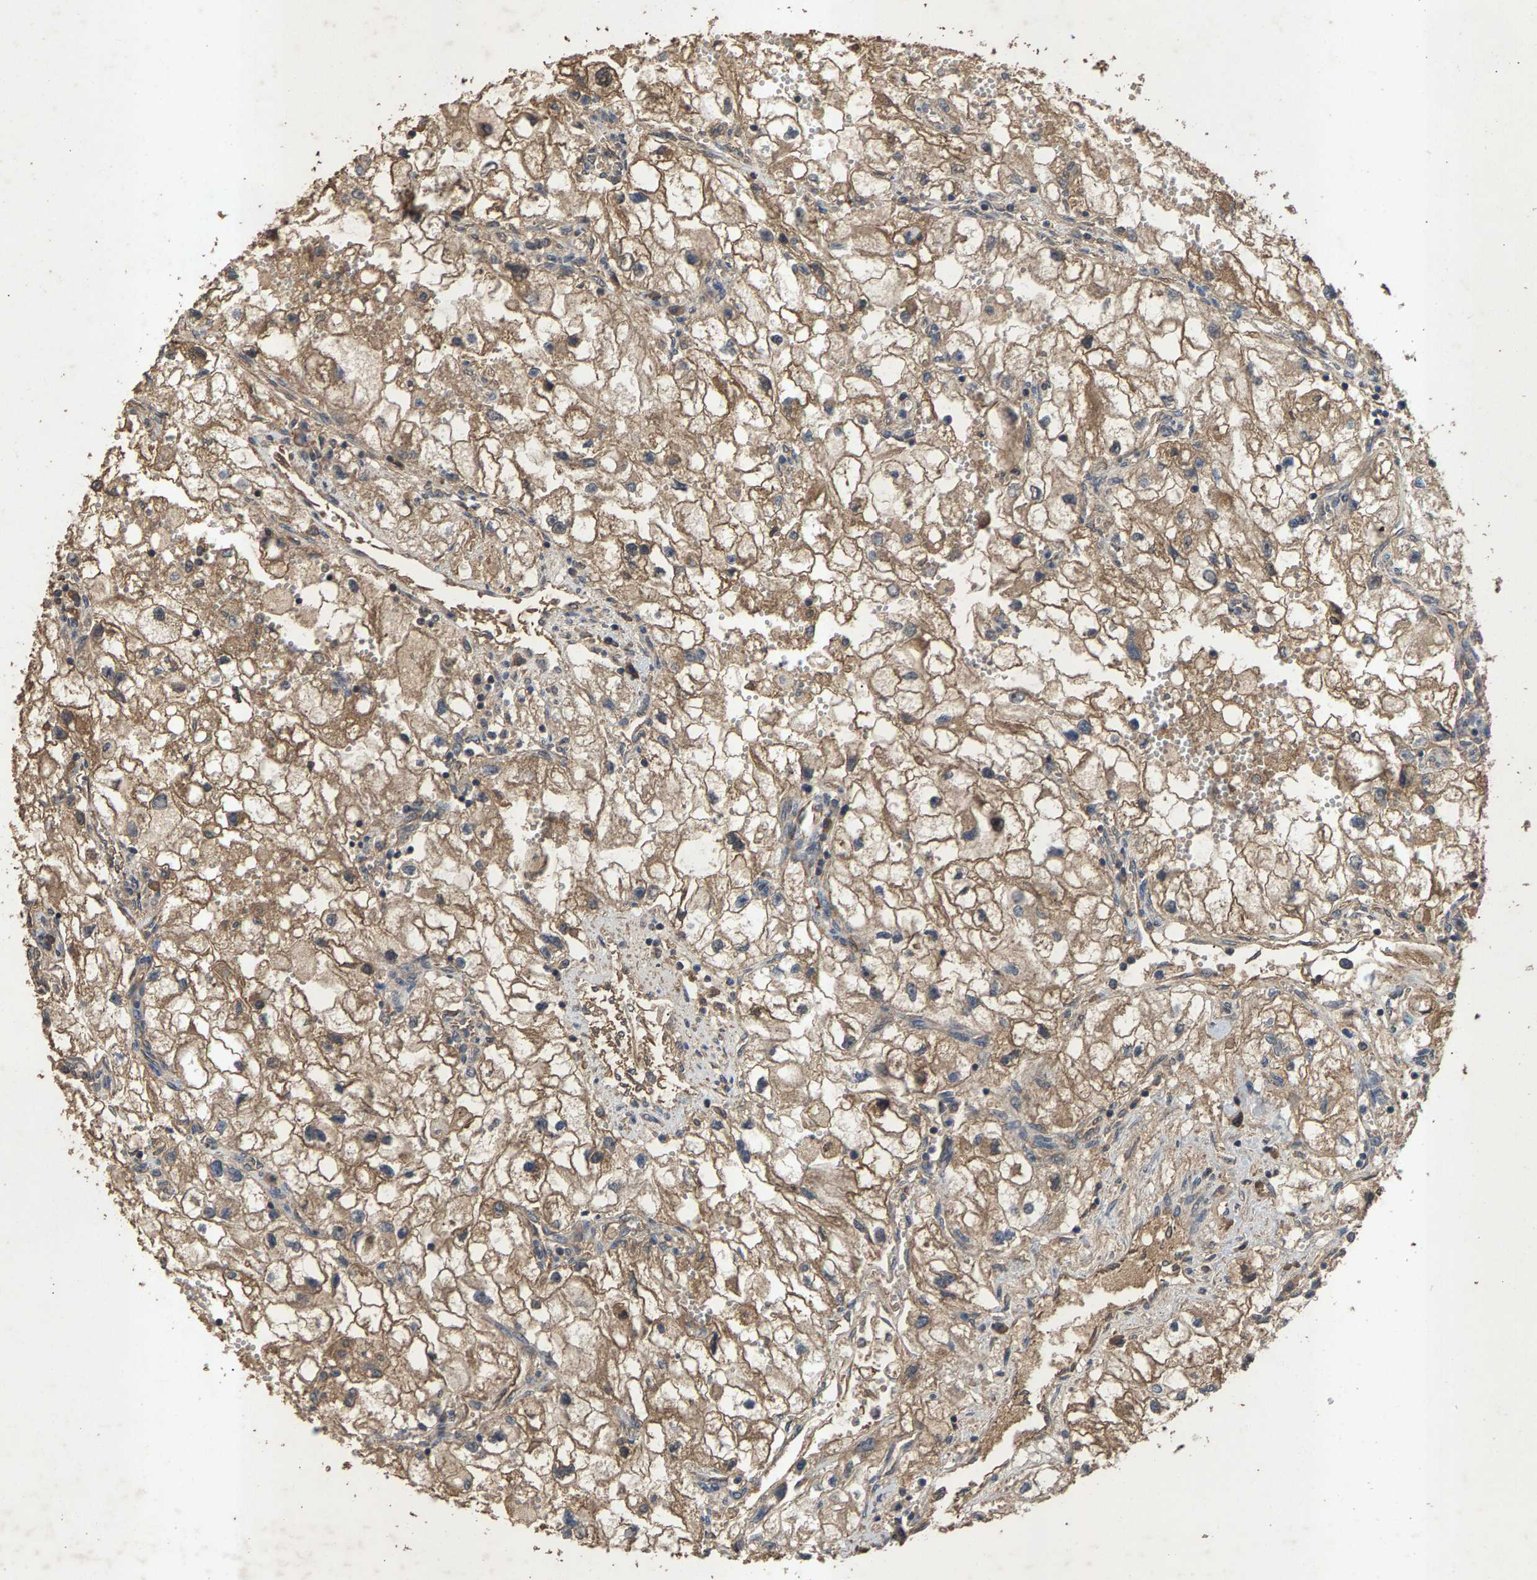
{"staining": {"intensity": "moderate", "quantity": ">75%", "location": "cytoplasmic/membranous"}, "tissue": "renal cancer", "cell_type": "Tumor cells", "image_type": "cancer", "snomed": [{"axis": "morphology", "description": "Adenocarcinoma, NOS"}, {"axis": "topography", "description": "Kidney"}], "caption": "This is an image of immunohistochemistry (IHC) staining of renal adenocarcinoma, which shows moderate staining in the cytoplasmic/membranous of tumor cells.", "gene": "HTRA3", "patient": {"sex": "female", "age": 70}}